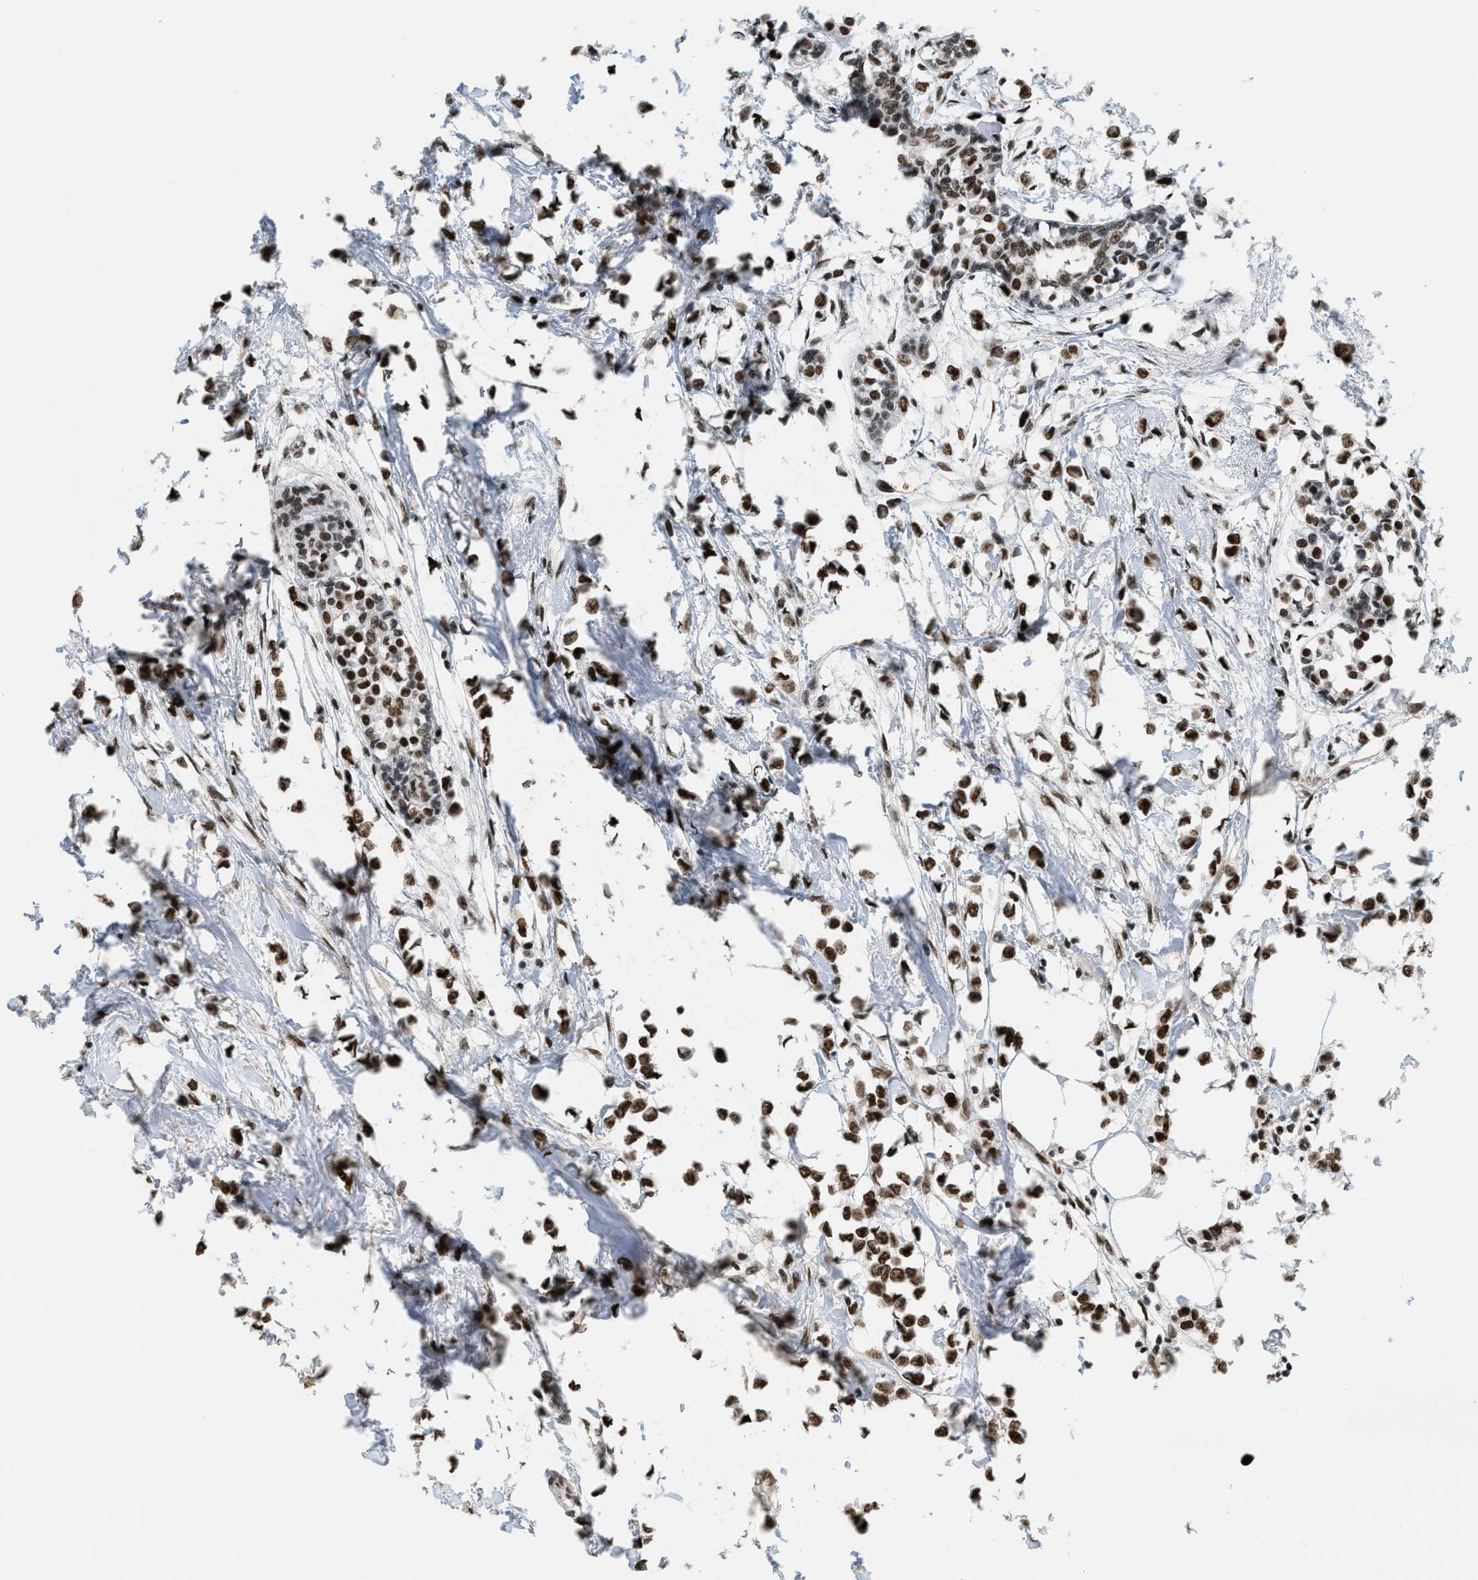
{"staining": {"intensity": "strong", "quantity": ">75%", "location": "nuclear"}, "tissue": "breast cancer", "cell_type": "Tumor cells", "image_type": "cancer", "snomed": [{"axis": "morphology", "description": "Lobular carcinoma"}, {"axis": "topography", "description": "Breast"}], "caption": "Protein staining of breast cancer tissue shows strong nuclear positivity in approximately >75% of tumor cells.", "gene": "SMARCB1", "patient": {"sex": "female", "age": 51}}